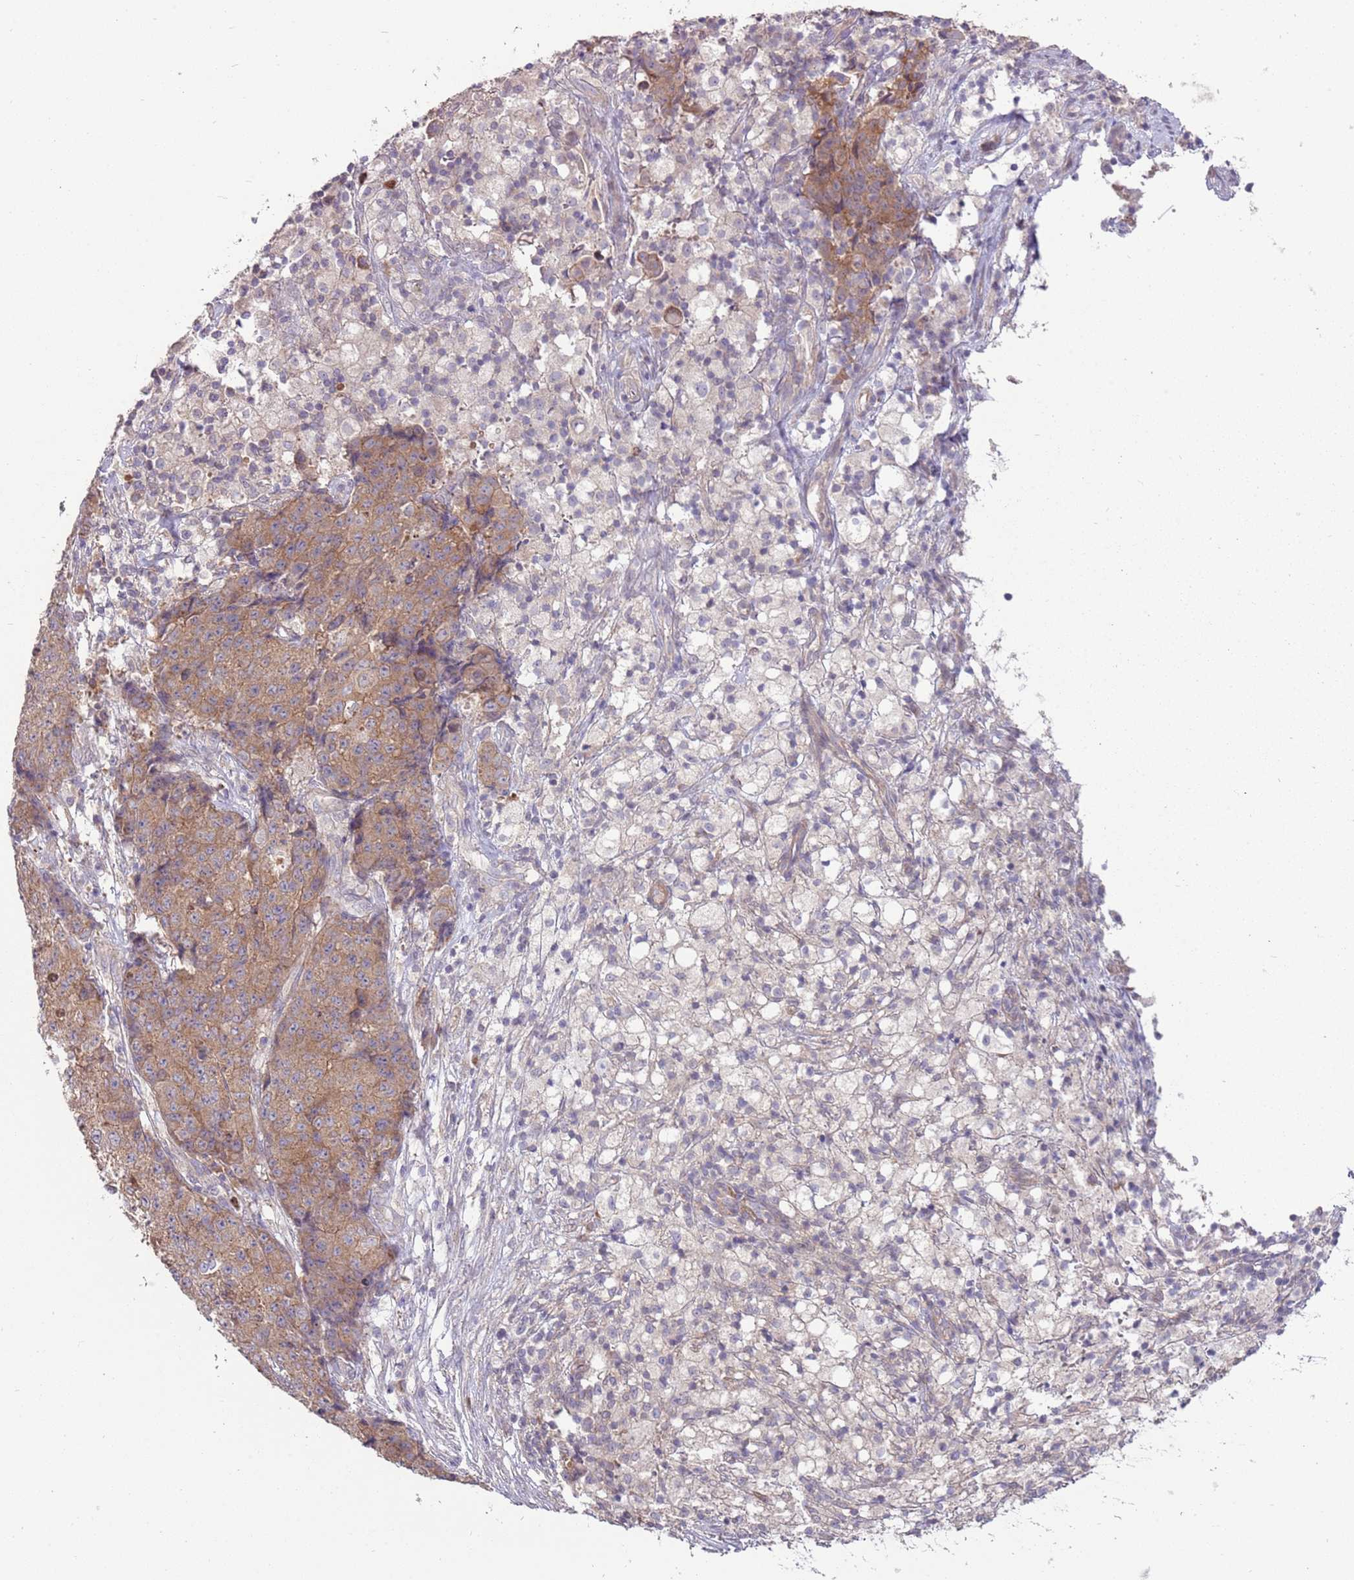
{"staining": {"intensity": "moderate", "quantity": ">75%", "location": "cytoplasmic/membranous"}, "tissue": "ovarian cancer", "cell_type": "Tumor cells", "image_type": "cancer", "snomed": [{"axis": "morphology", "description": "Carcinoma, endometroid"}, {"axis": "topography", "description": "Ovary"}], "caption": "A histopathology image showing moderate cytoplasmic/membranous expression in approximately >75% of tumor cells in ovarian cancer (endometroid carcinoma), as visualized by brown immunohistochemical staining.", "gene": "SPATA31D1", "patient": {"sex": "female", "age": 42}}